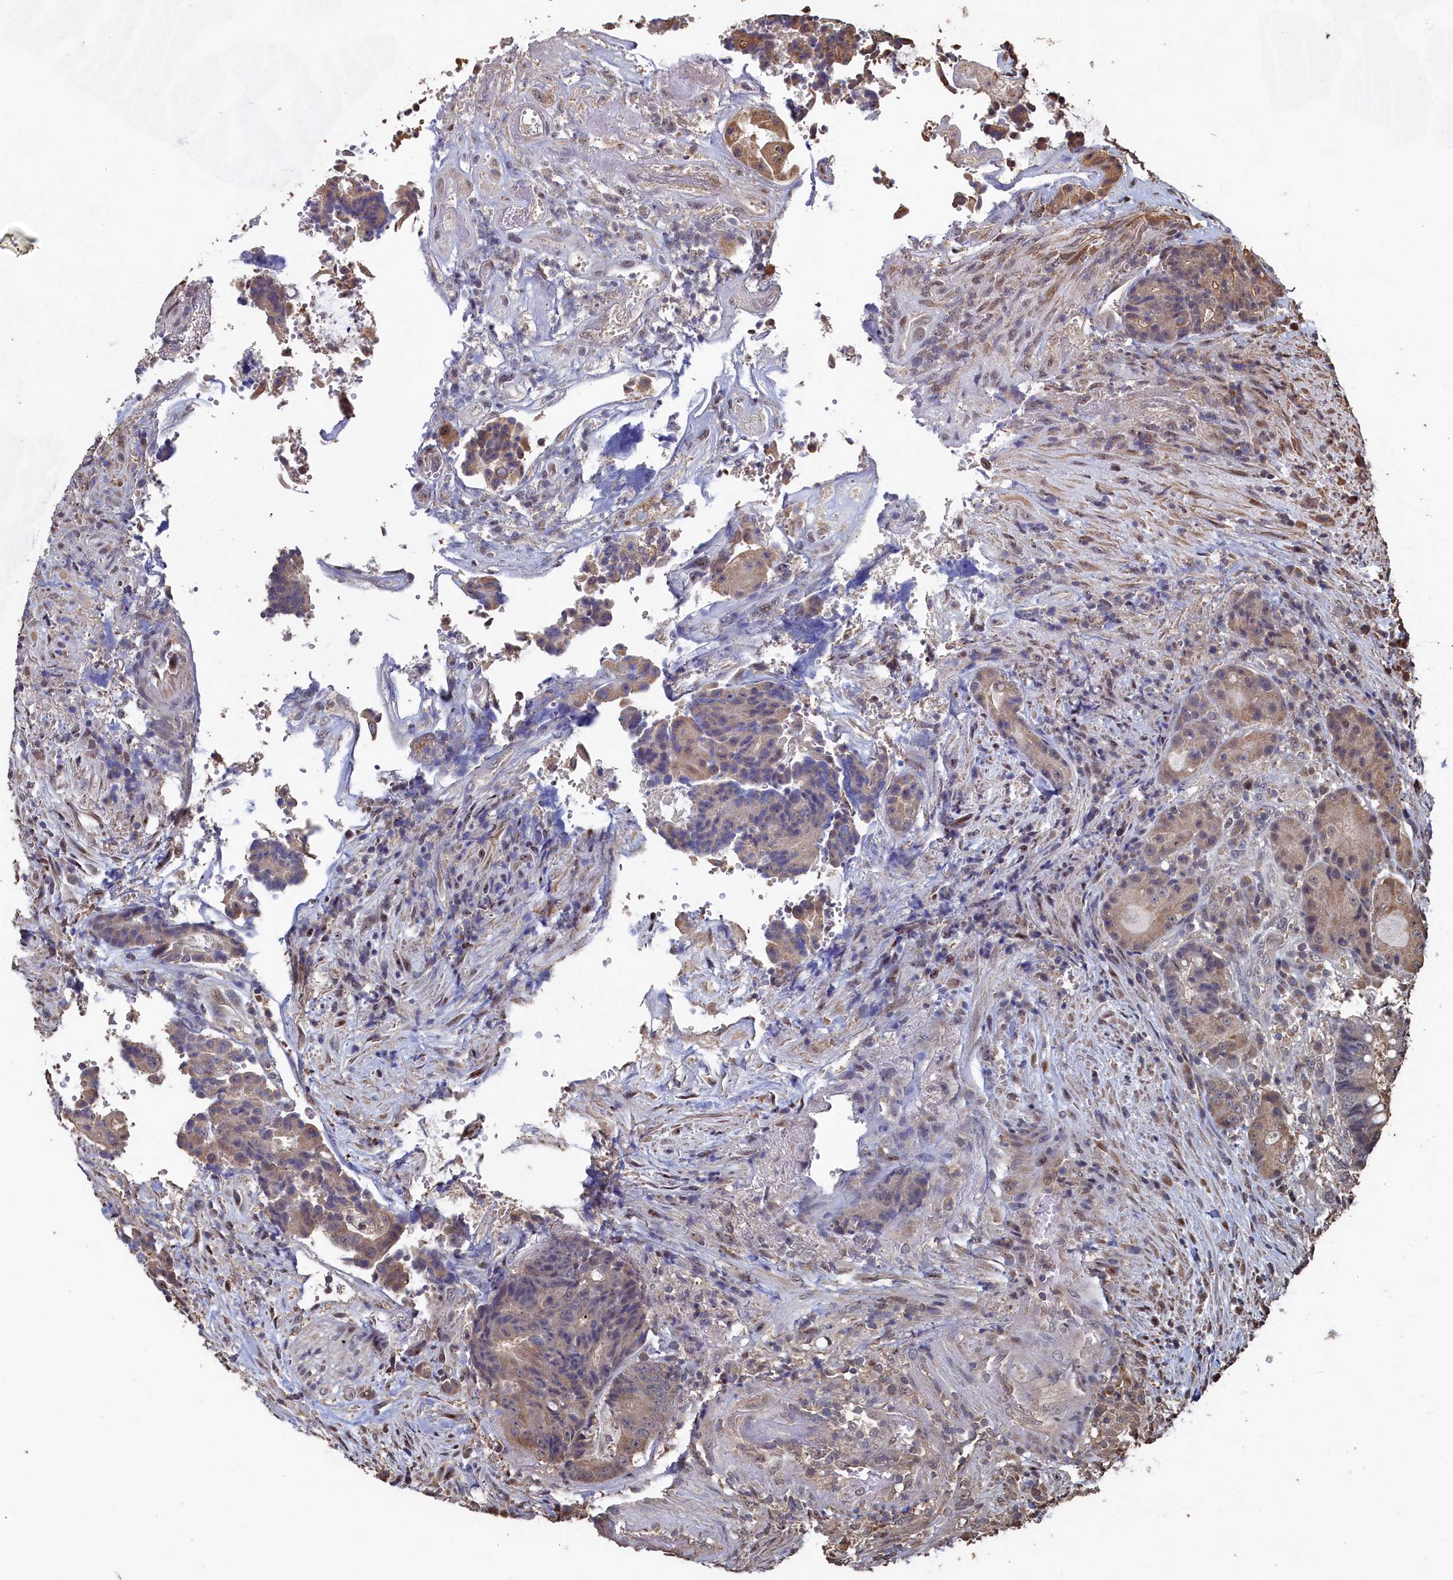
{"staining": {"intensity": "weak", "quantity": "<25%", "location": "cytoplasmic/membranous"}, "tissue": "colorectal cancer", "cell_type": "Tumor cells", "image_type": "cancer", "snomed": [{"axis": "morphology", "description": "Adenocarcinoma, NOS"}, {"axis": "topography", "description": "Rectum"}], "caption": "High power microscopy micrograph of an immunohistochemistry (IHC) photomicrograph of colorectal cancer, revealing no significant staining in tumor cells.", "gene": "PIGN", "patient": {"sex": "male", "age": 69}}